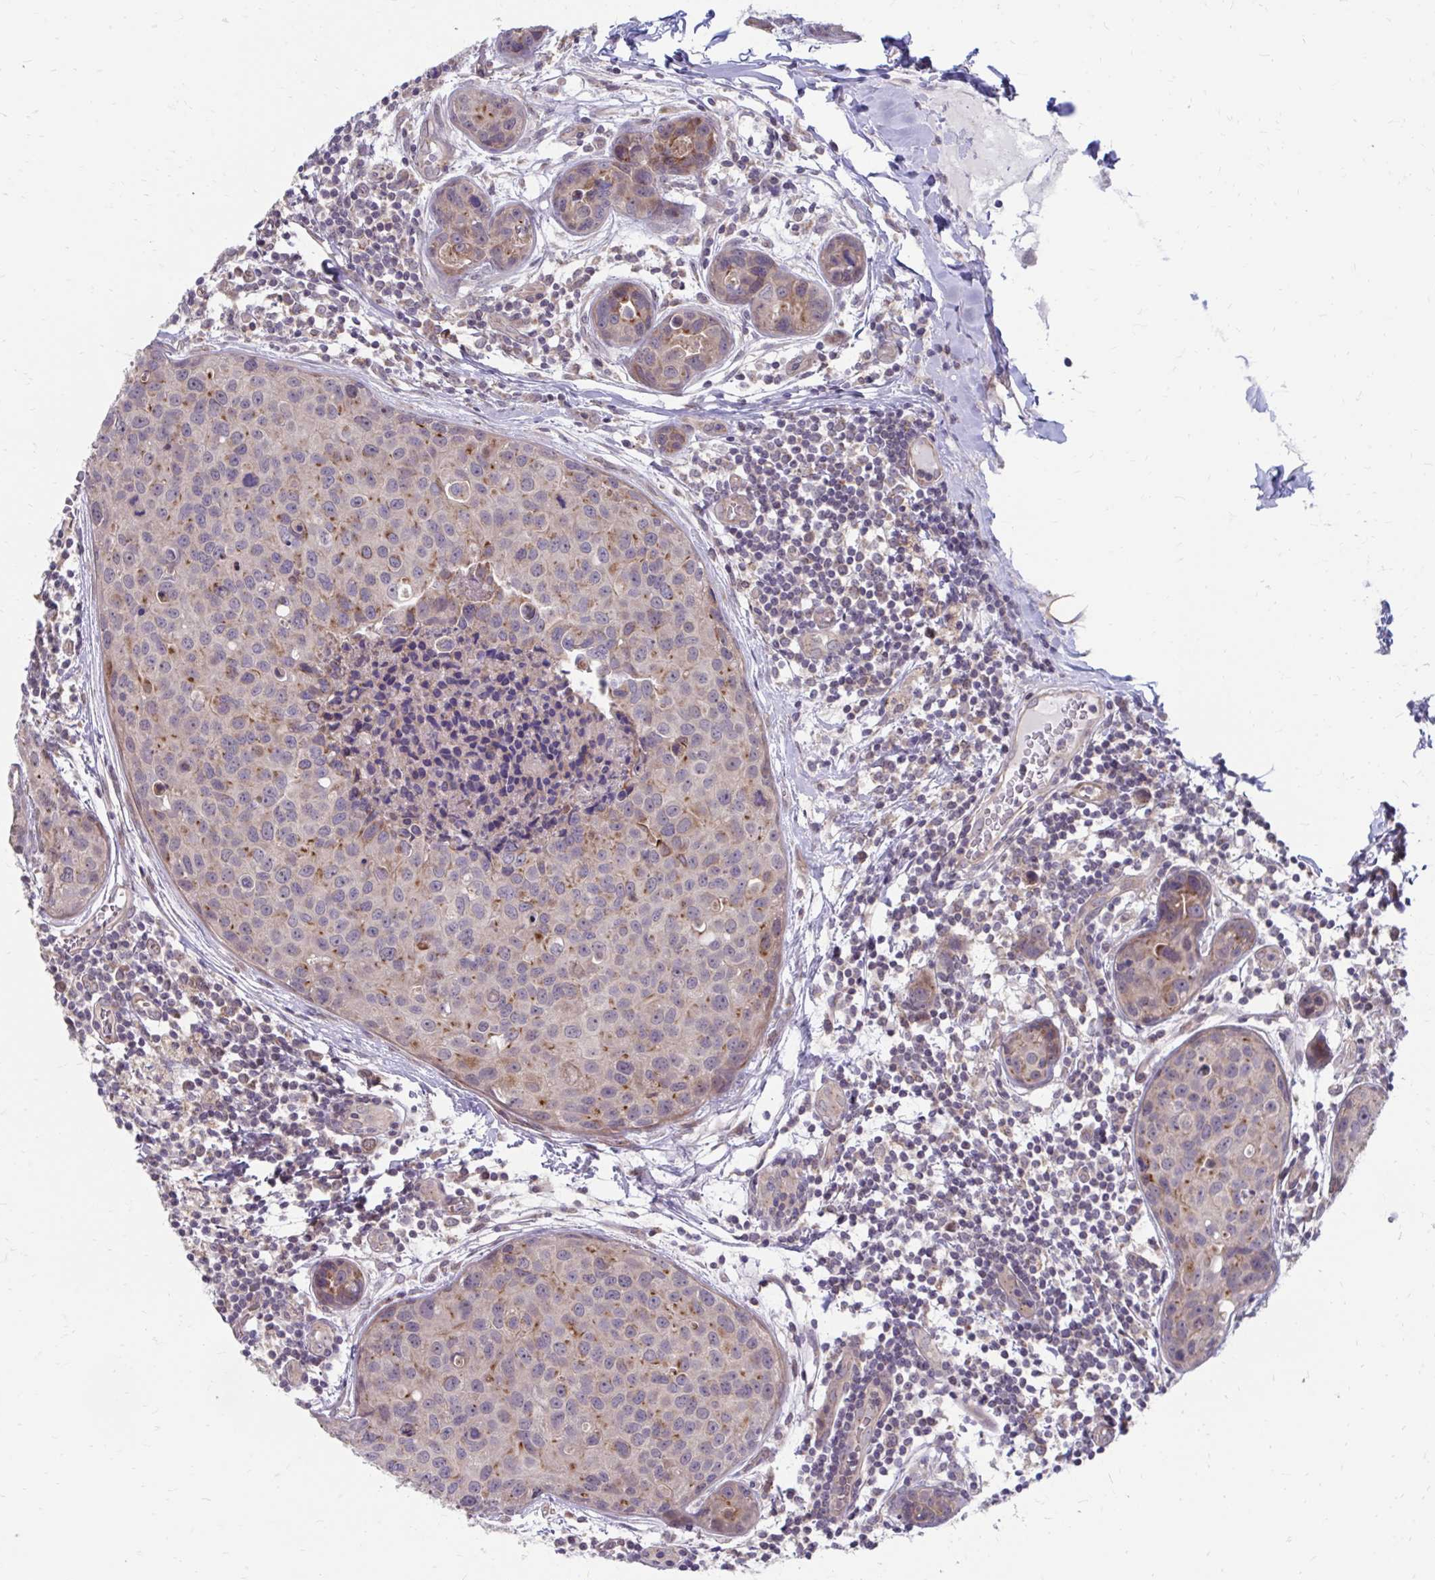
{"staining": {"intensity": "moderate", "quantity": "25%-75%", "location": "cytoplasmic/membranous"}, "tissue": "breast cancer", "cell_type": "Tumor cells", "image_type": "cancer", "snomed": [{"axis": "morphology", "description": "Duct carcinoma"}, {"axis": "topography", "description": "Breast"}], "caption": "Breast invasive ductal carcinoma stained with immunohistochemistry (IHC) shows moderate cytoplasmic/membranous expression in approximately 25%-75% of tumor cells.", "gene": "ITPR2", "patient": {"sex": "female", "age": 24}}